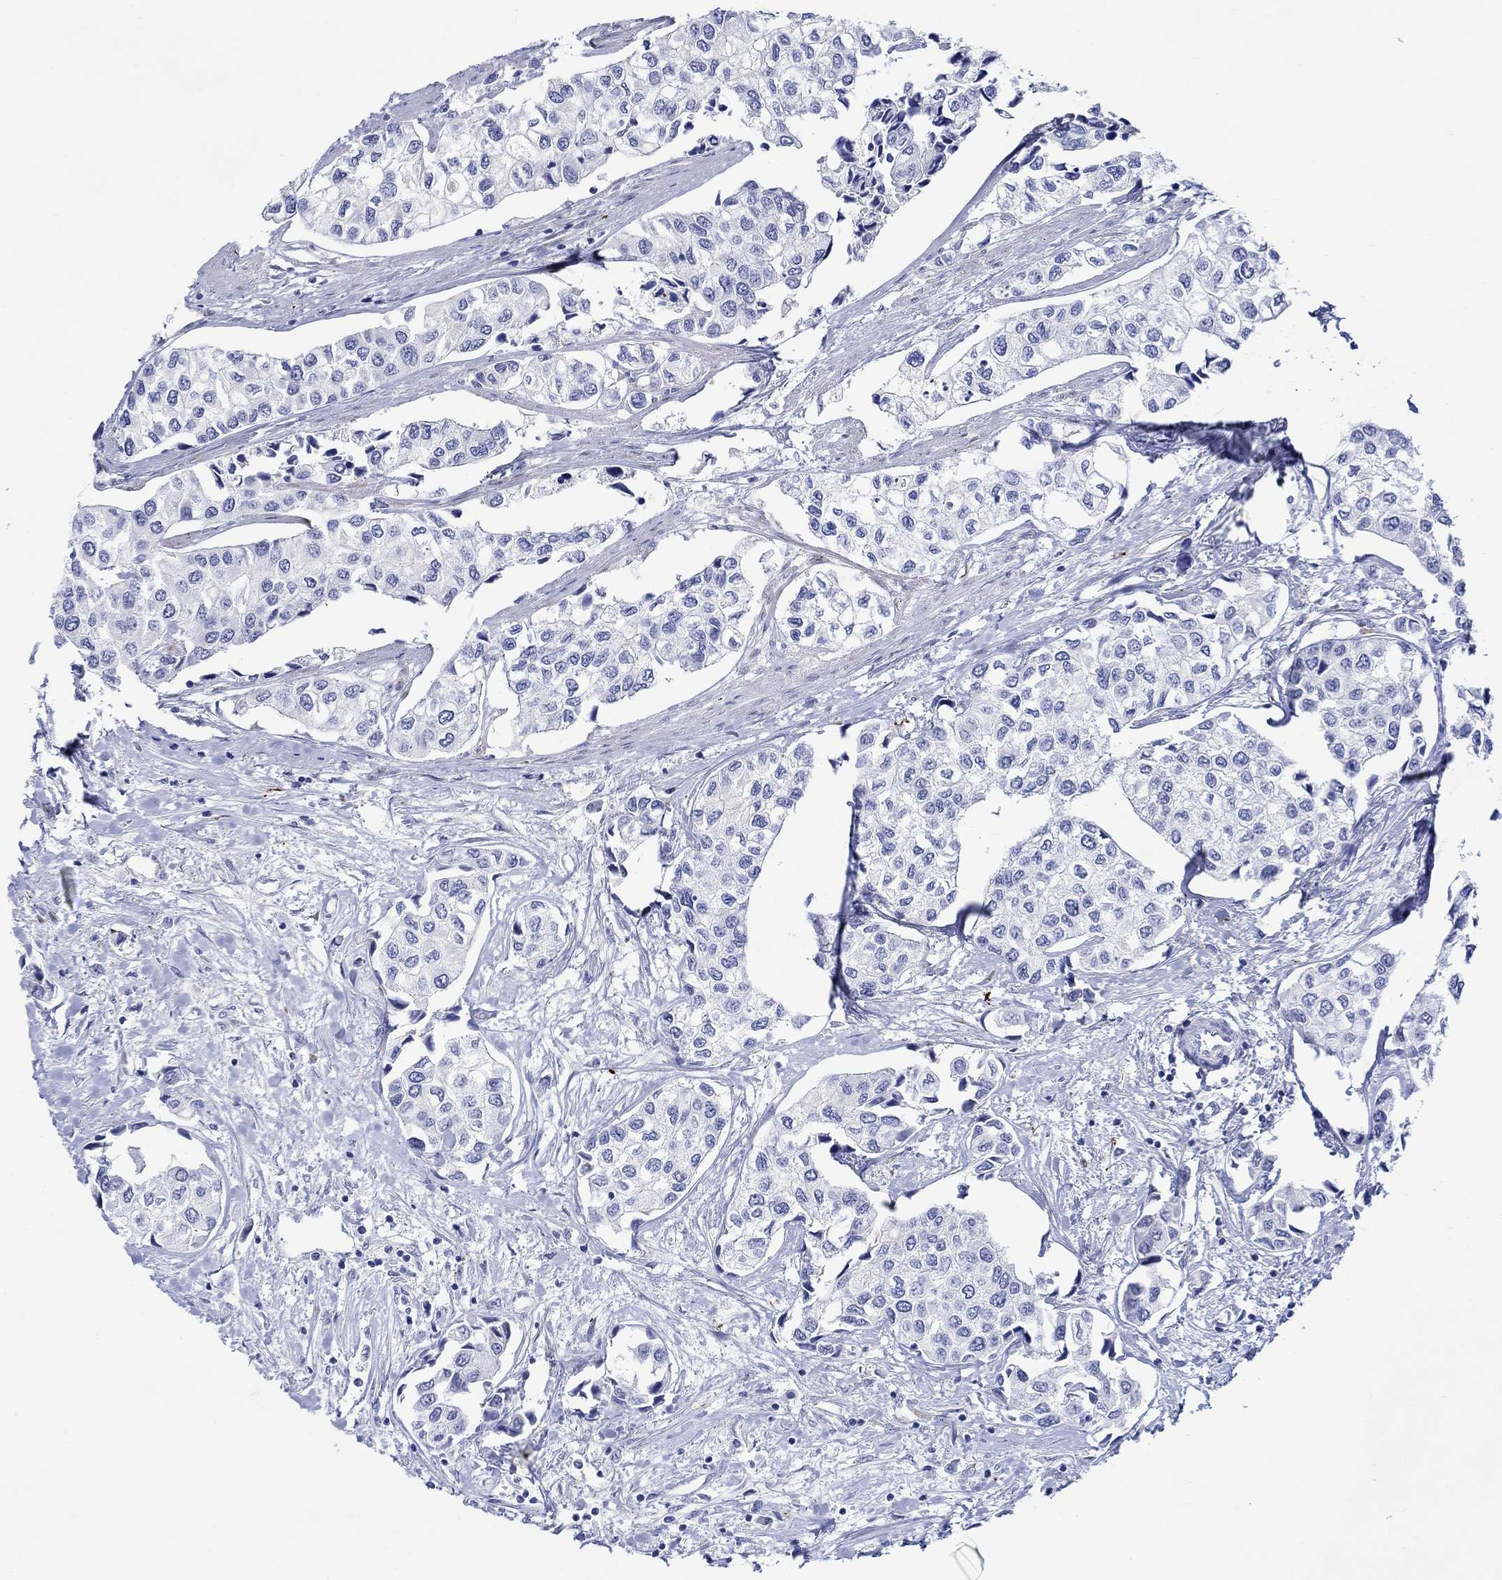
{"staining": {"intensity": "negative", "quantity": "none", "location": "none"}, "tissue": "urothelial cancer", "cell_type": "Tumor cells", "image_type": "cancer", "snomed": [{"axis": "morphology", "description": "Urothelial carcinoma, High grade"}, {"axis": "topography", "description": "Urinary bladder"}], "caption": "Micrograph shows no protein positivity in tumor cells of urothelial cancer tissue. (Stains: DAB (3,3'-diaminobenzidine) immunohistochemistry with hematoxylin counter stain, Microscopy: brightfield microscopy at high magnification).", "gene": "KSR2", "patient": {"sex": "male", "age": 73}}